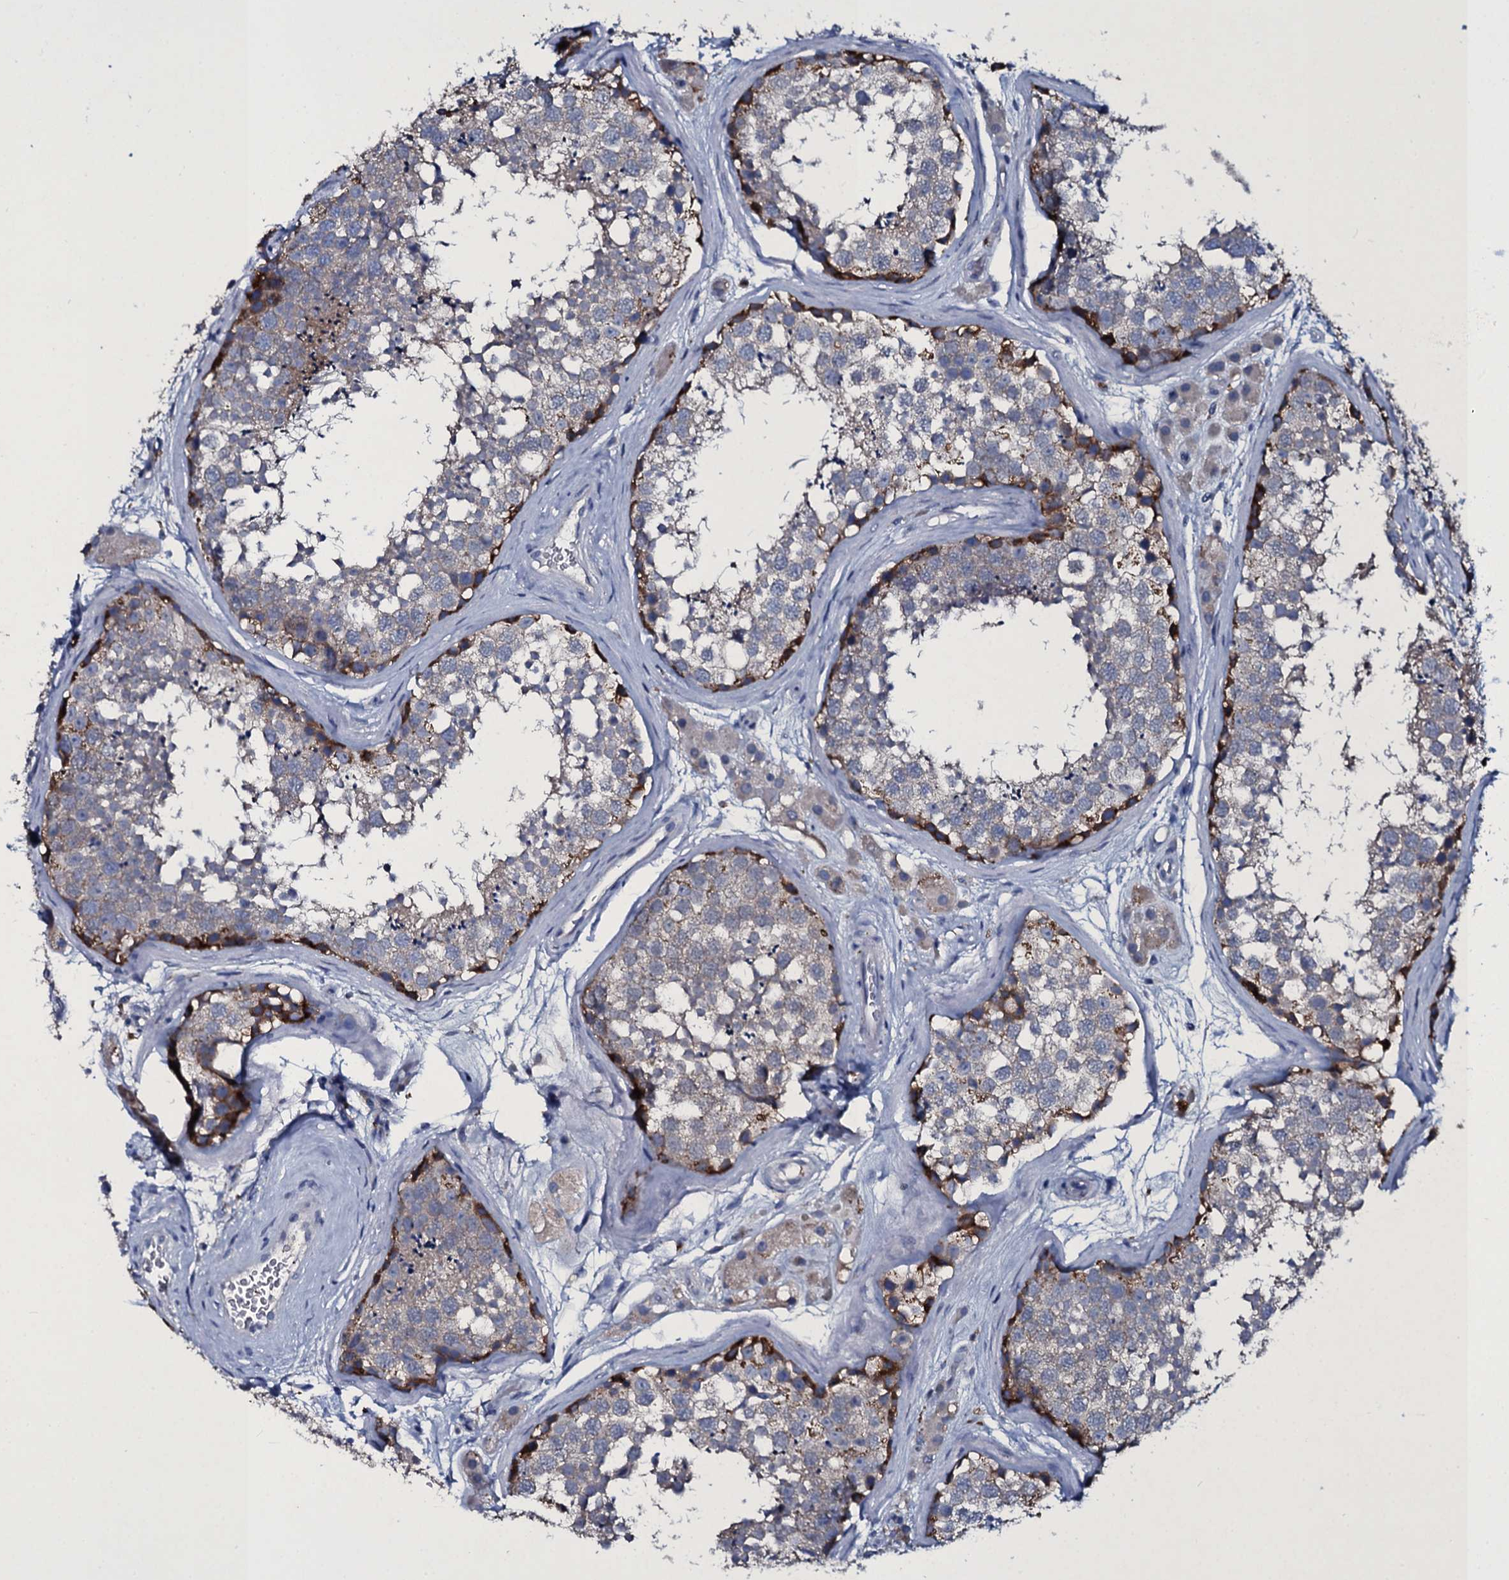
{"staining": {"intensity": "strong", "quantity": "<25%", "location": "cytoplasmic/membranous"}, "tissue": "testis", "cell_type": "Cells in seminiferous ducts", "image_type": "normal", "snomed": [{"axis": "morphology", "description": "Normal tissue, NOS"}, {"axis": "topography", "description": "Testis"}], "caption": "Immunohistochemistry (IHC) of benign human testis demonstrates medium levels of strong cytoplasmic/membranous positivity in about <25% of cells in seminiferous ducts. The staining was performed using DAB (3,3'-diaminobenzidine) to visualize the protein expression in brown, while the nuclei were stained in blue with hematoxylin (Magnification: 20x).", "gene": "TPGS2", "patient": {"sex": "male", "age": 56}}